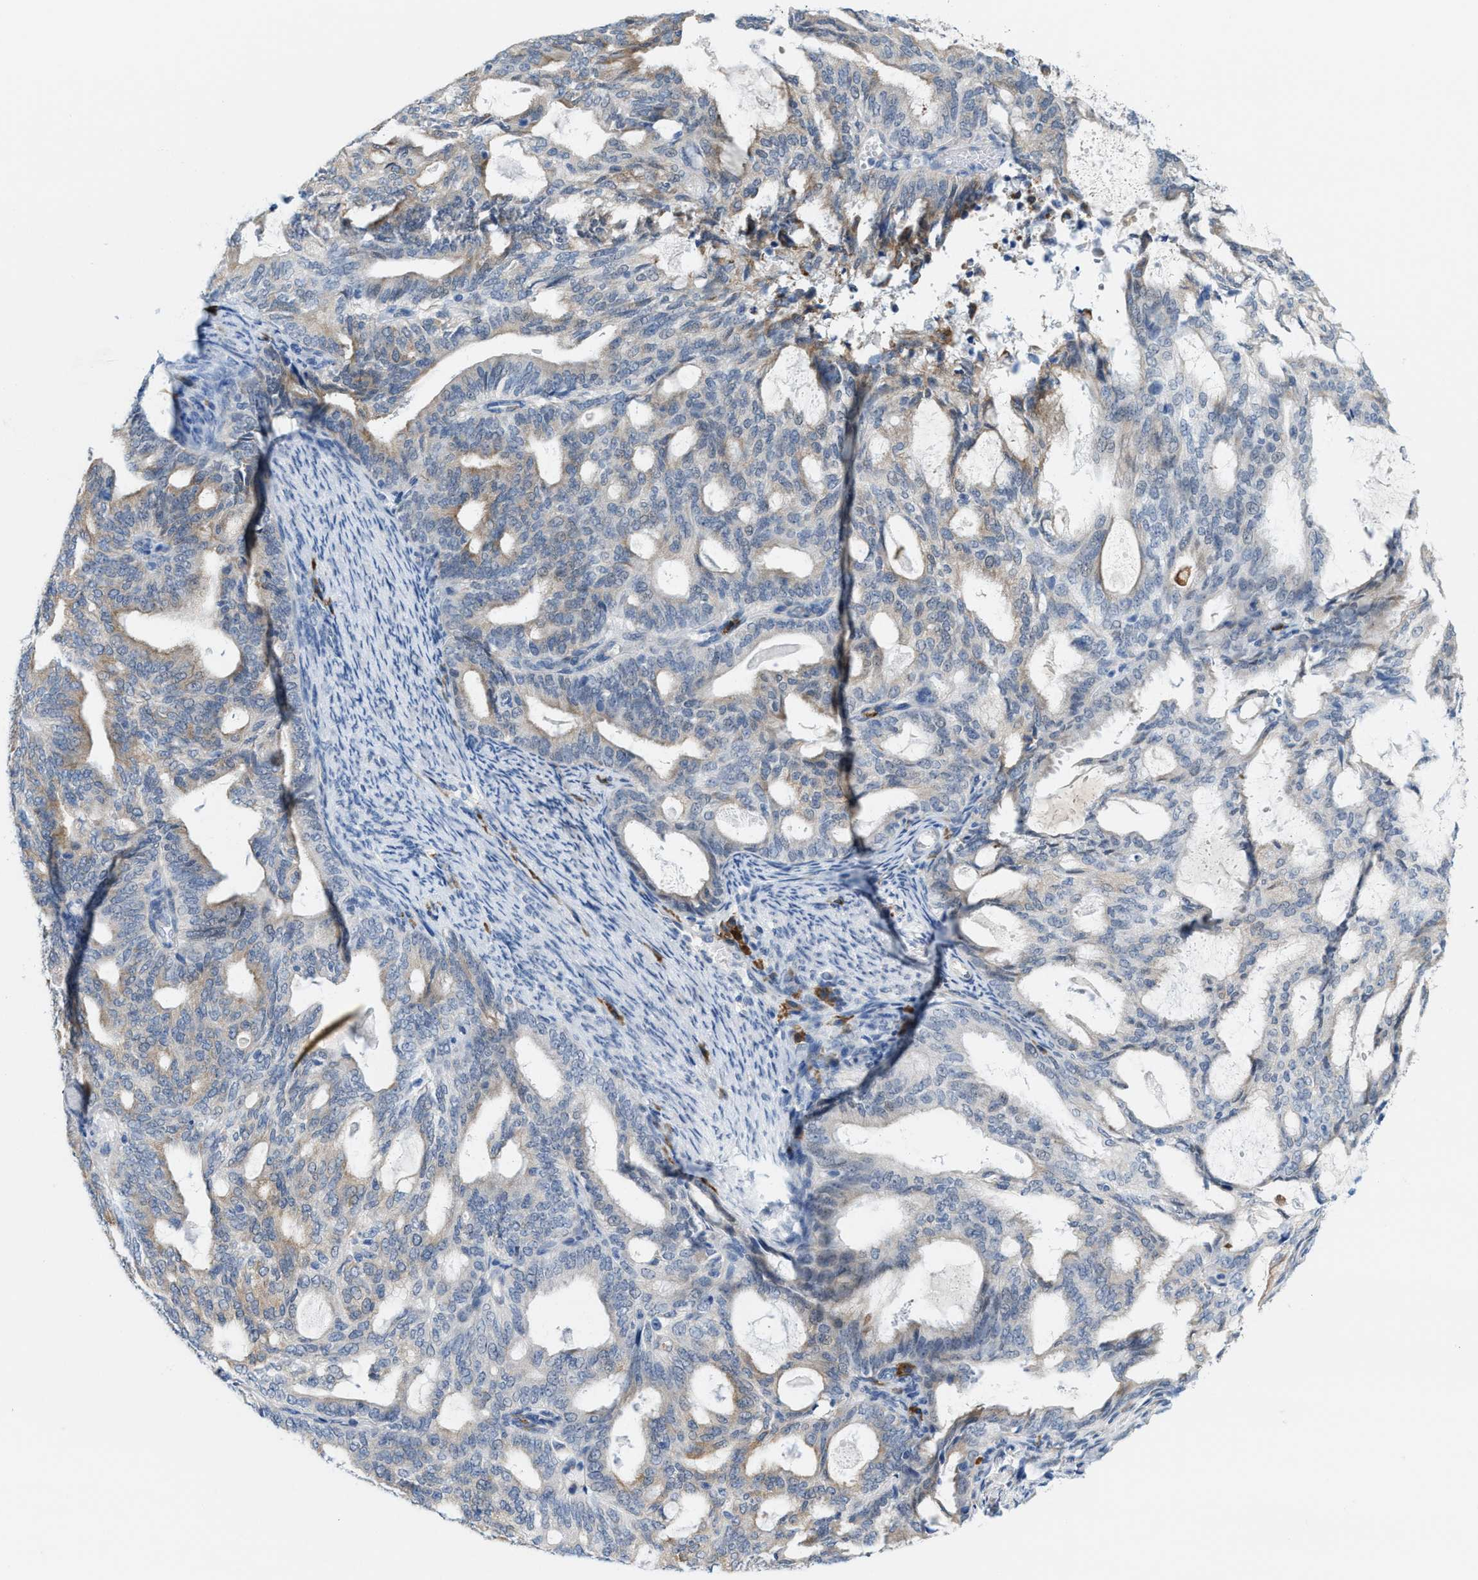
{"staining": {"intensity": "moderate", "quantity": "<25%", "location": "cytoplasmic/membranous"}, "tissue": "endometrial cancer", "cell_type": "Tumor cells", "image_type": "cancer", "snomed": [{"axis": "morphology", "description": "Adenocarcinoma, NOS"}, {"axis": "topography", "description": "Endometrium"}], "caption": "High-magnification brightfield microscopy of endometrial cancer (adenocarcinoma) stained with DAB (brown) and counterstained with hematoxylin (blue). tumor cells exhibit moderate cytoplasmic/membranous expression is seen in approximately<25% of cells.", "gene": "KIFC3", "patient": {"sex": "female", "age": 58}}